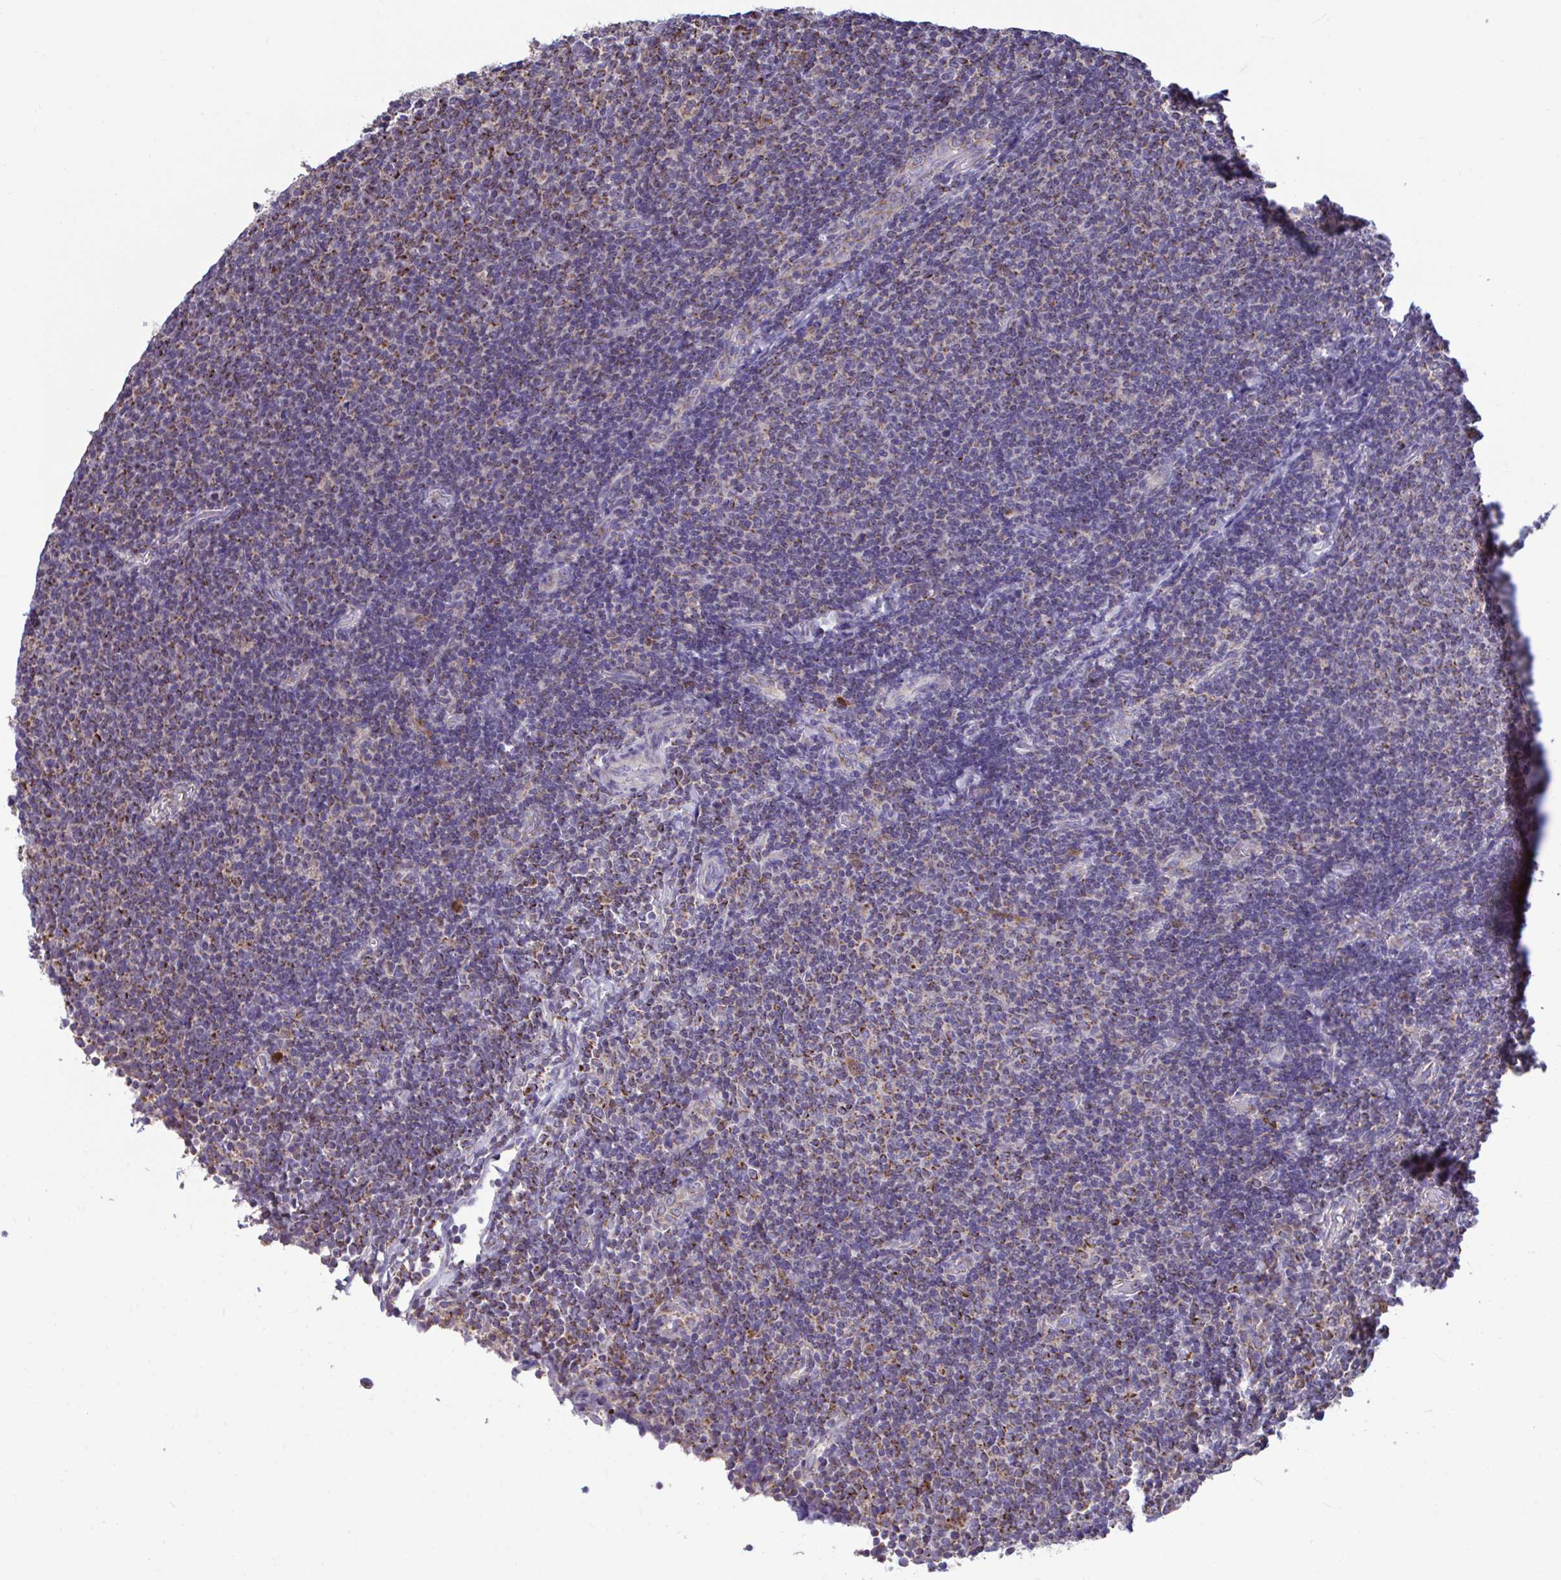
{"staining": {"intensity": "moderate", "quantity": "<25%", "location": "cytoplasmic/membranous"}, "tissue": "lymphoma", "cell_type": "Tumor cells", "image_type": "cancer", "snomed": [{"axis": "morphology", "description": "Malignant lymphoma, non-Hodgkin's type, Low grade"}, {"axis": "topography", "description": "Lymph node"}], "caption": "Protein analysis of low-grade malignant lymphoma, non-Hodgkin's type tissue displays moderate cytoplasmic/membranous positivity in about <25% of tumor cells. Nuclei are stained in blue.", "gene": "SARS2", "patient": {"sex": "male", "age": 52}}